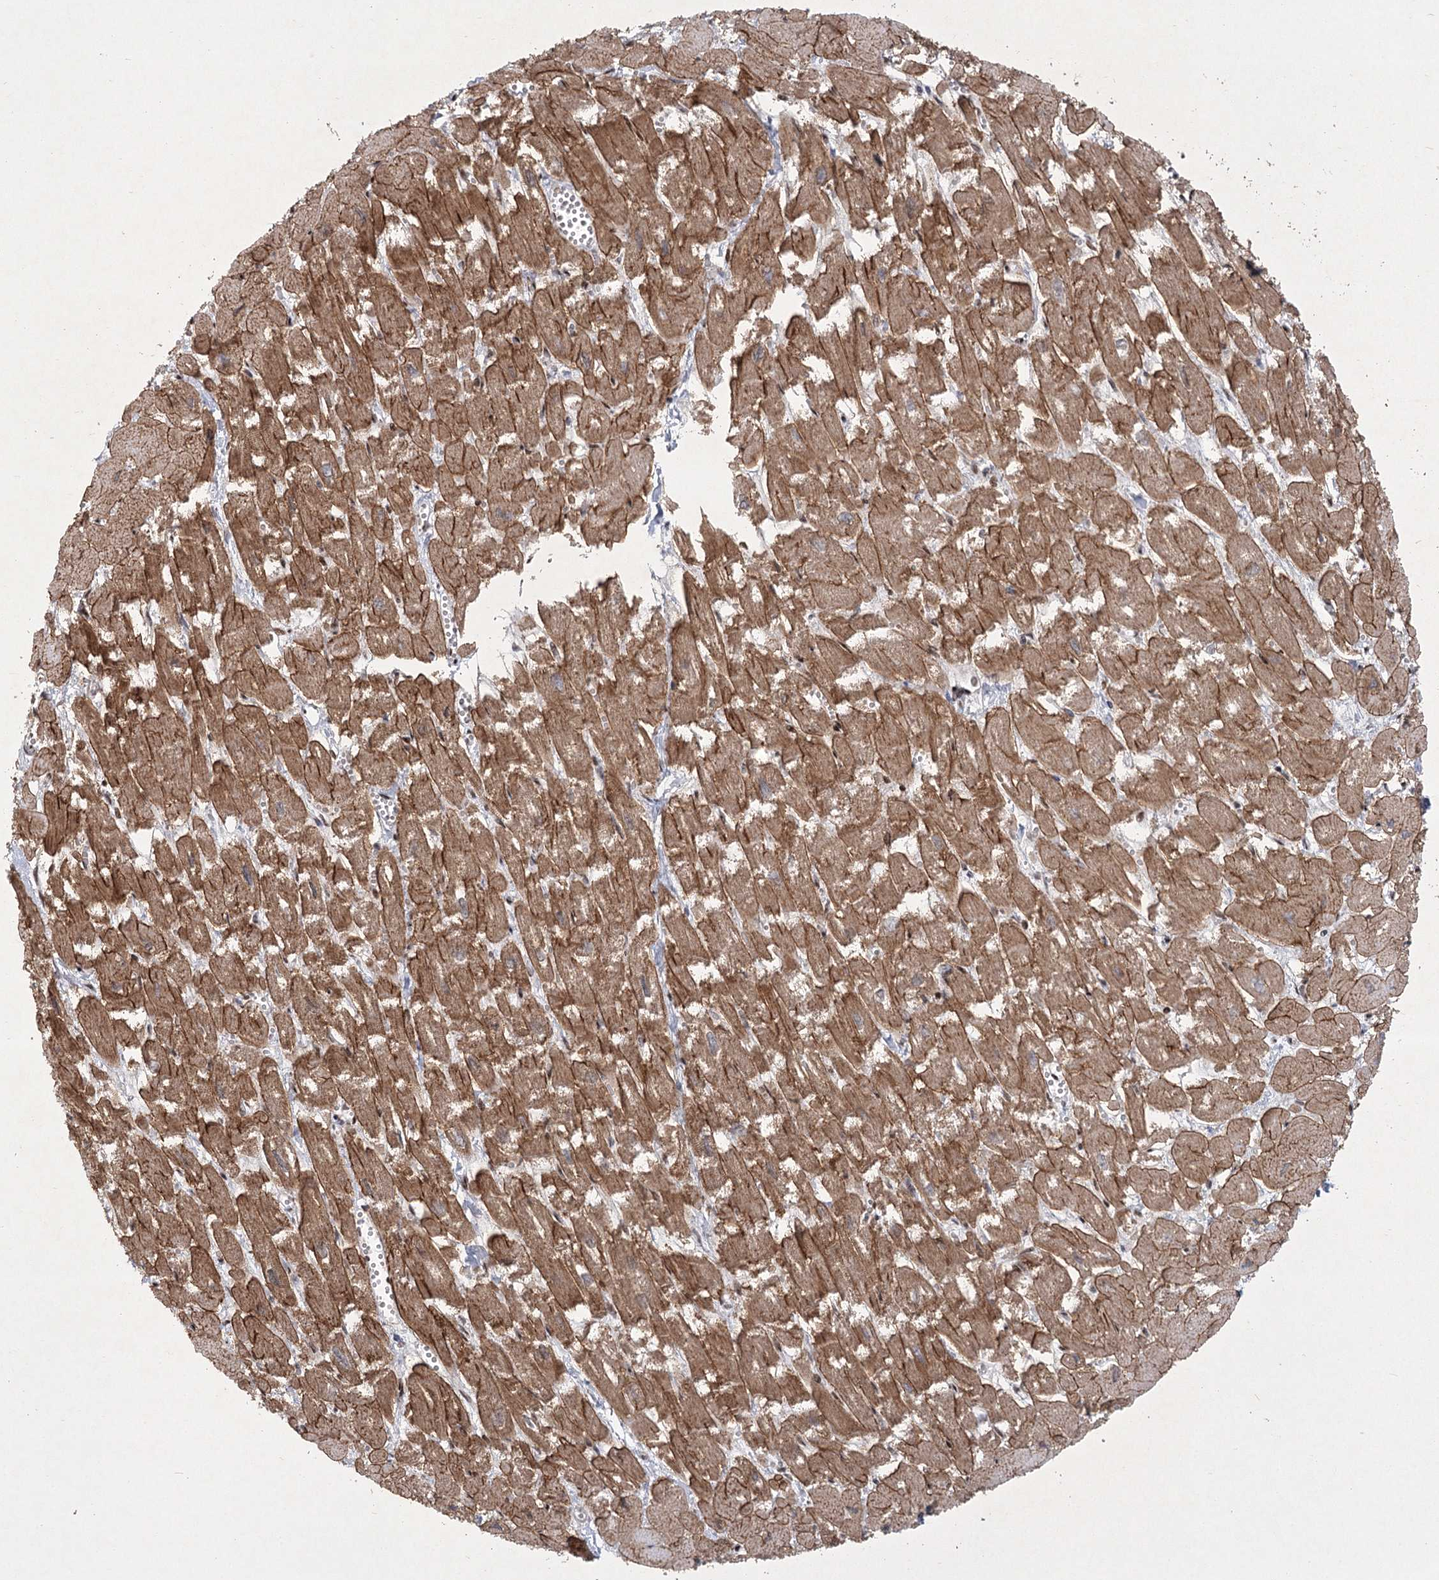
{"staining": {"intensity": "moderate", "quantity": ">75%", "location": "cytoplasmic/membranous,nuclear"}, "tissue": "heart muscle", "cell_type": "Cardiomyocytes", "image_type": "normal", "snomed": [{"axis": "morphology", "description": "Normal tissue, NOS"}, {"axis": "topography", "description": "Heart"}], "caption": "Heart muscle stained with a brown dye exhibits moderate cytoplasmic/membranous,nuclear positive positivity in approximately >75% of cardiomyocytes.", "gene": "CIB4", "patient": {"sex": "male", "age": 54}}